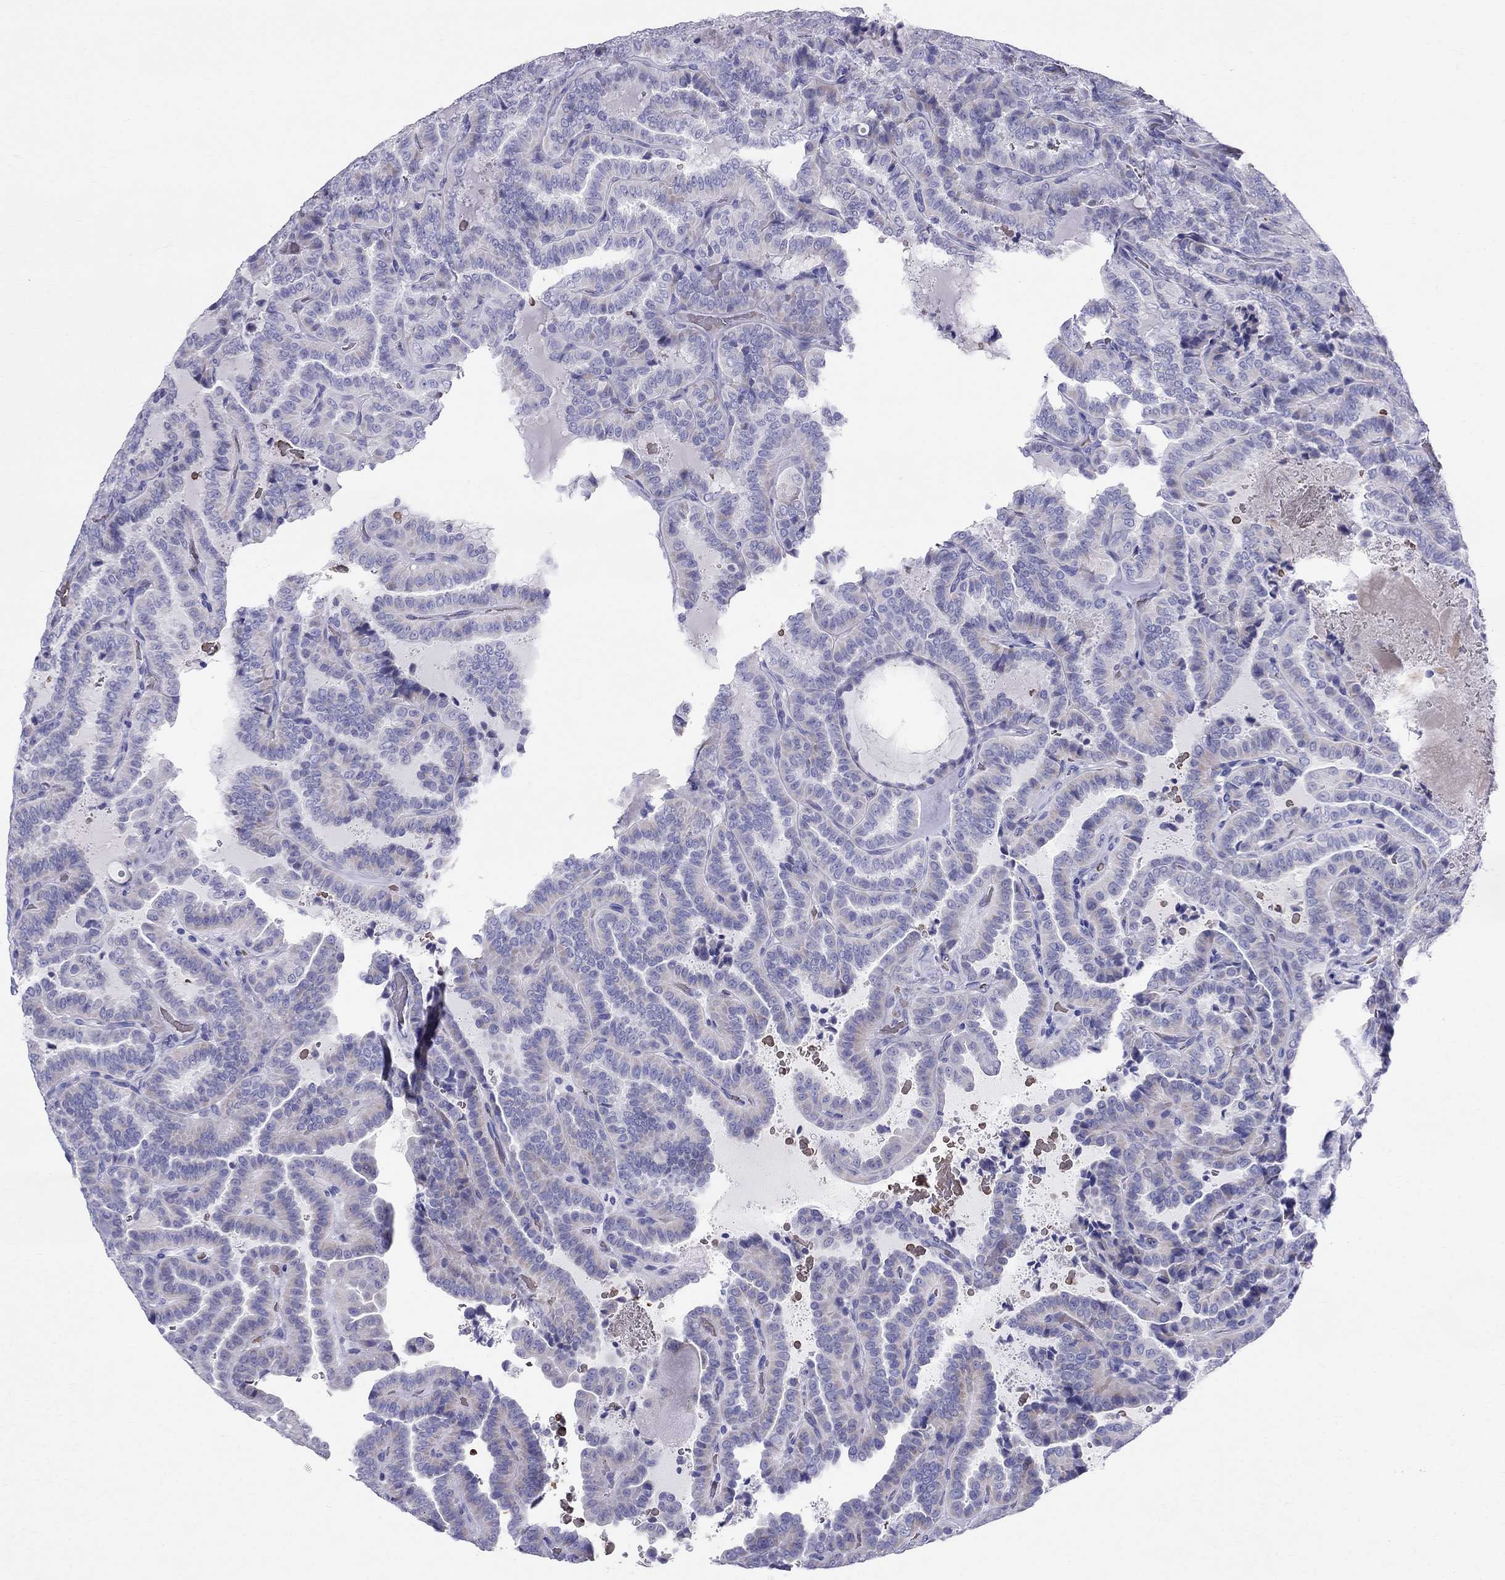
{"staining": {"intensity": "negative", "quantity": "none", "location": "none"}, "tissue": "thyroid cancer", "cell_type": "Tumor cells", "image_type": "cancer", "snomed": [{"axis": "morphology", "description": "Papillary adenocarcinoma, NOS"}, {"axis": "topography", "description": "Thyroid gland"}], "caption": "High power microscopy micrograph of an immunohistochemistry (IHC) histopathology image of thyroid papillary adenocarcinoma, revealing no significant expression in tumor cells. (Stains: DAB (3,3'-diaminobenzidine) IHC with hematoxylin counter stain, Microscopy: brightfield microscopy at high magnification).", "gene": "DNAAF6", "patient": {"sex": "female", "age": 39}}